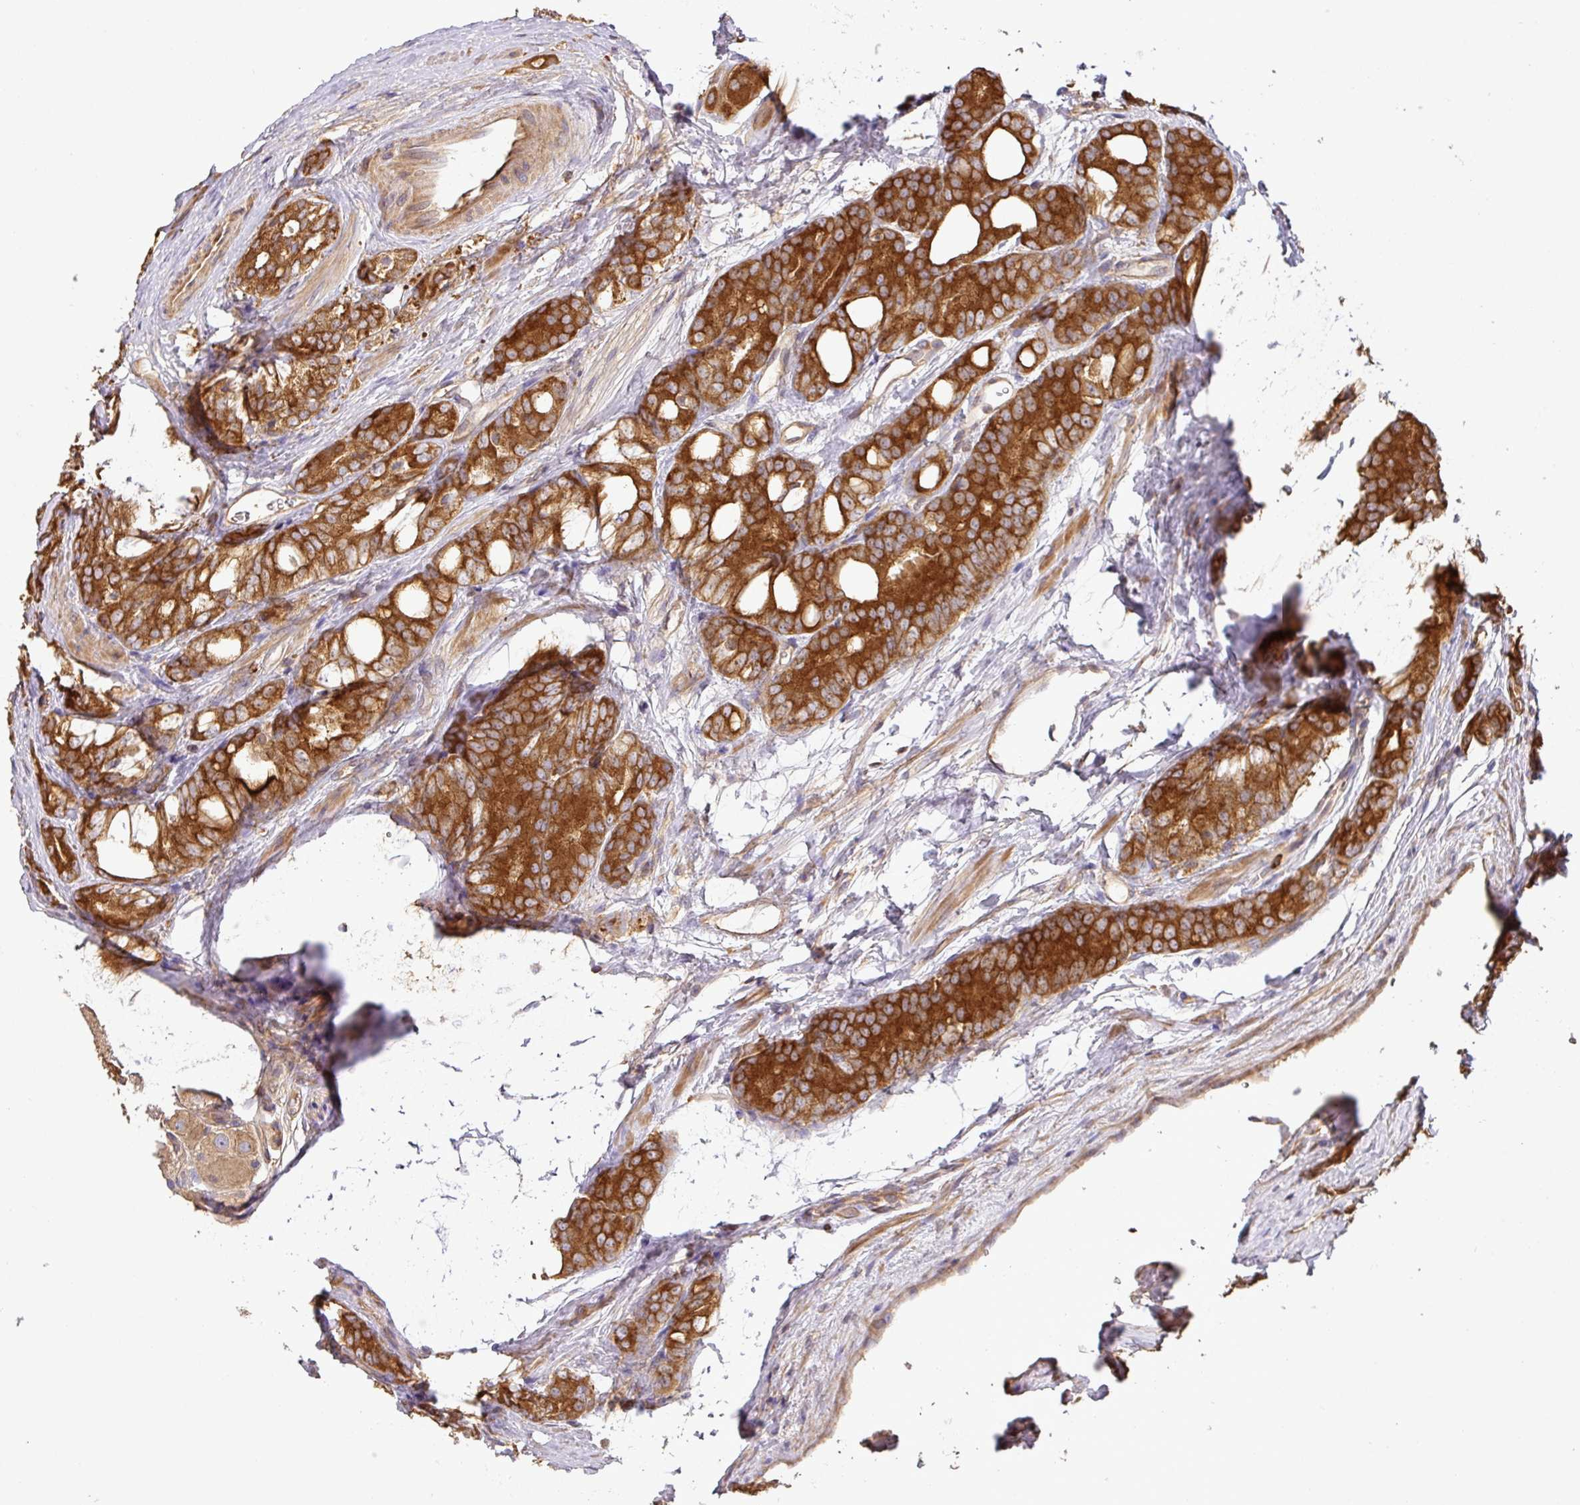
{"staining": {"intensity": "strong", "quantity": ">75%", "location": "cytoplasmic/membranous"}, "tissue": "prostate cancer", "cell_type": "Tumor cells", "image_type": "cancer", "snomed": [{"axis": "morphology", "description": "Adenocarcinoma, High grade"}, {"axis": "topography", "description": "Prostate"}], "caption": "This histopathology image displays immunohistochemistry staining of human adenocarcinoma (high-grade) (prostate), with high strong cytoplasmic/membranous expression in approximately >75% of tumor cells.", "gene": "GSPT1", "patient": {"sex": "male", "age": 62}}